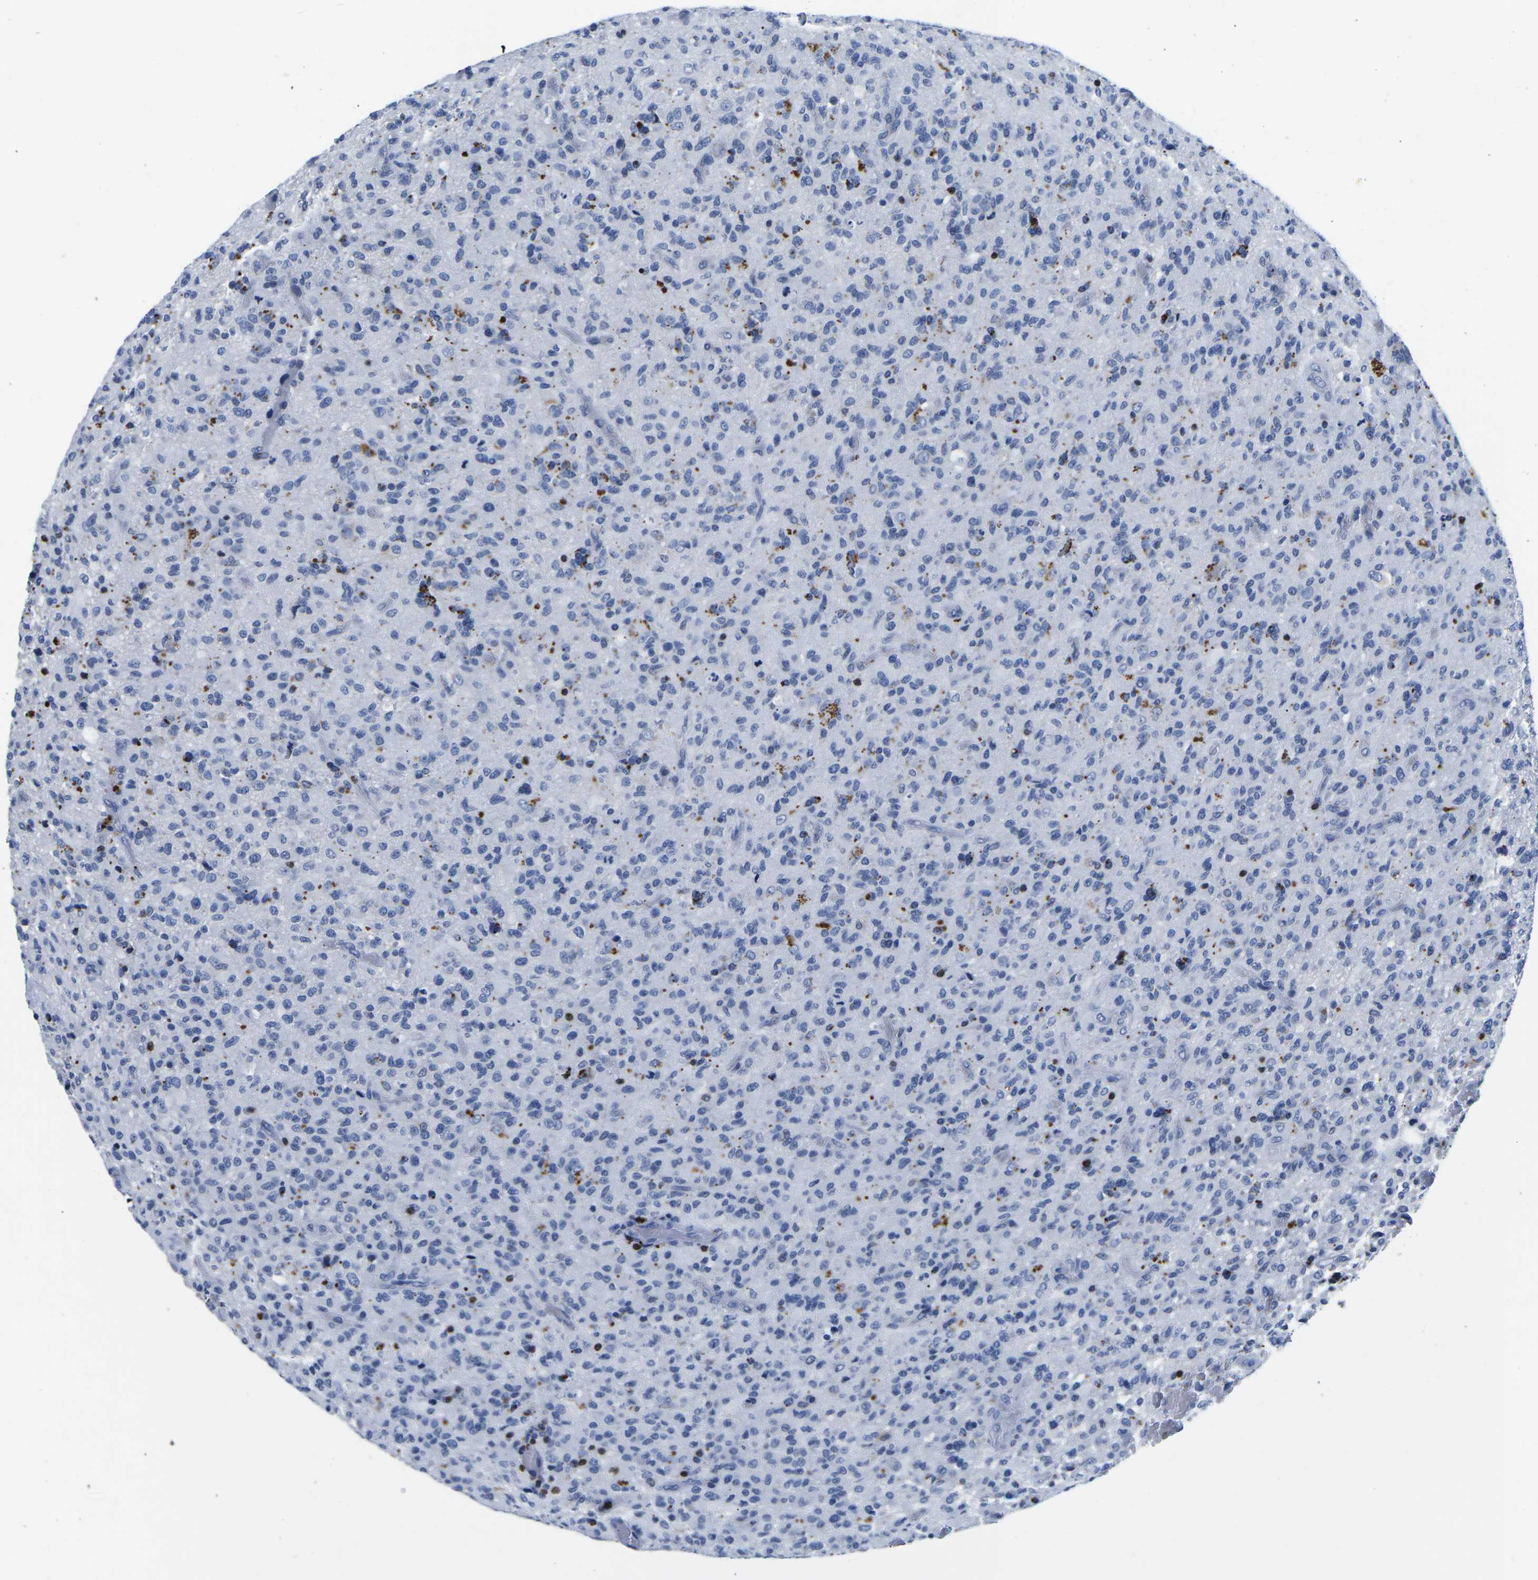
{"staining": {"intensity": "negative", "quantity": "none", "location": "none"}, "tissue": "glioma", "cell_type": "Tumor cells", "image_type": "cancer", "snomed": [{"axis": "morphology", "description": "Glioma, malignant, High grade"}, {"axis": "topography", "description": "Brain"}], "caption": "Immunohistochemical staining of glioma demonstrates no significant expression in tumor cells.", "gene": "CTSW", "patient": {"sex": "male", "age": 71}}